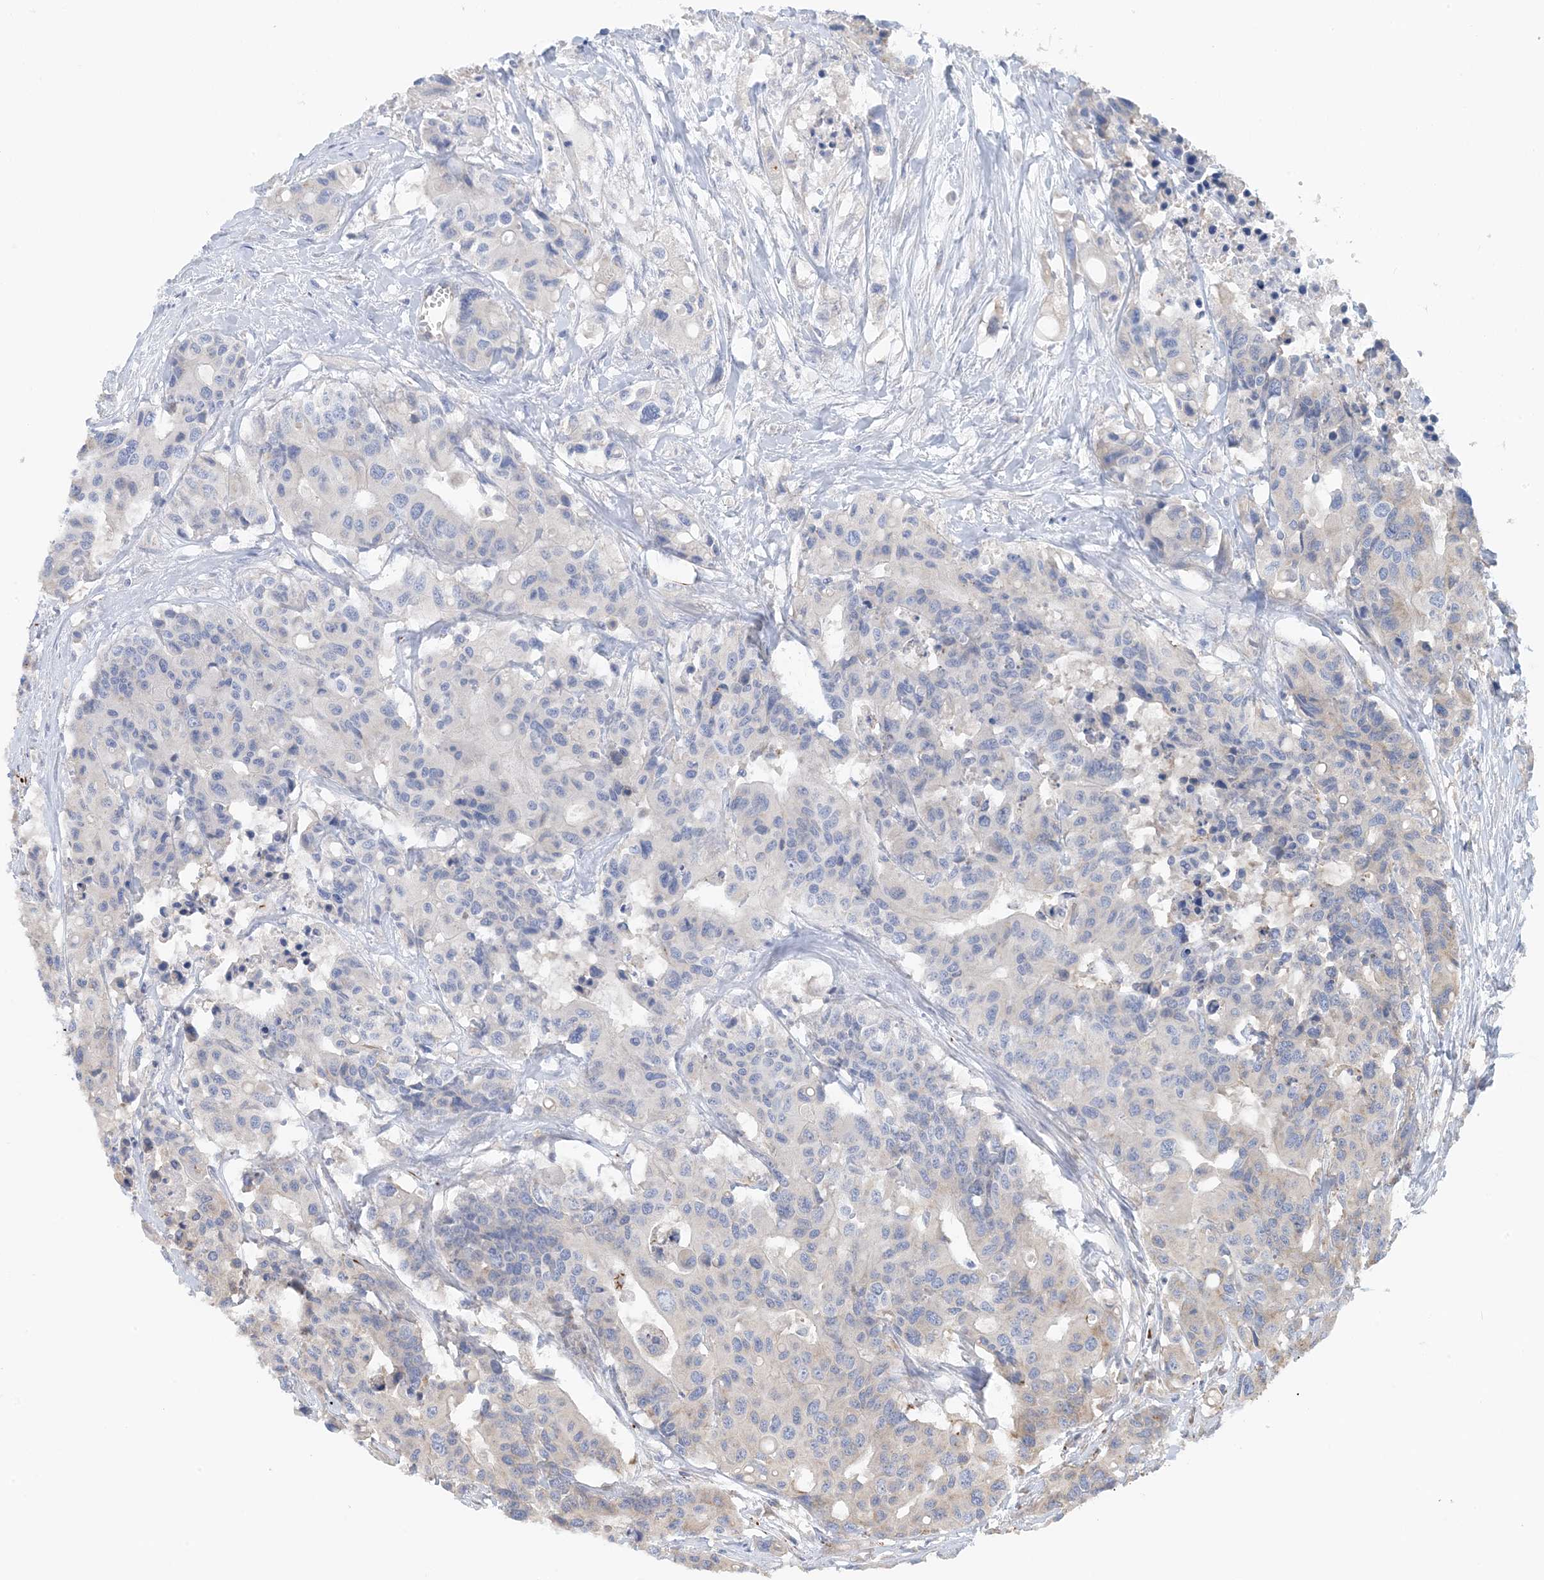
{"staining": {"intensity": "negative", "quantity": "none", "location": "none"}, "tissue": "colorectal cancer", "cell_type": "Tumor cells", "image_type": "cancer", "snomed": [{"axis": "morphology", "description": "Adenocarcinoma, NOS"}, {"axis": "topography", "description": "Colon"}], "caption": "The immunohistochemistry photomicrograph has no significant positivity in tumor cells of adenocarcinoma (colorectal) tissue.", "gene": "CALHM5", "patient": {"sex": "male", "age": 77}}